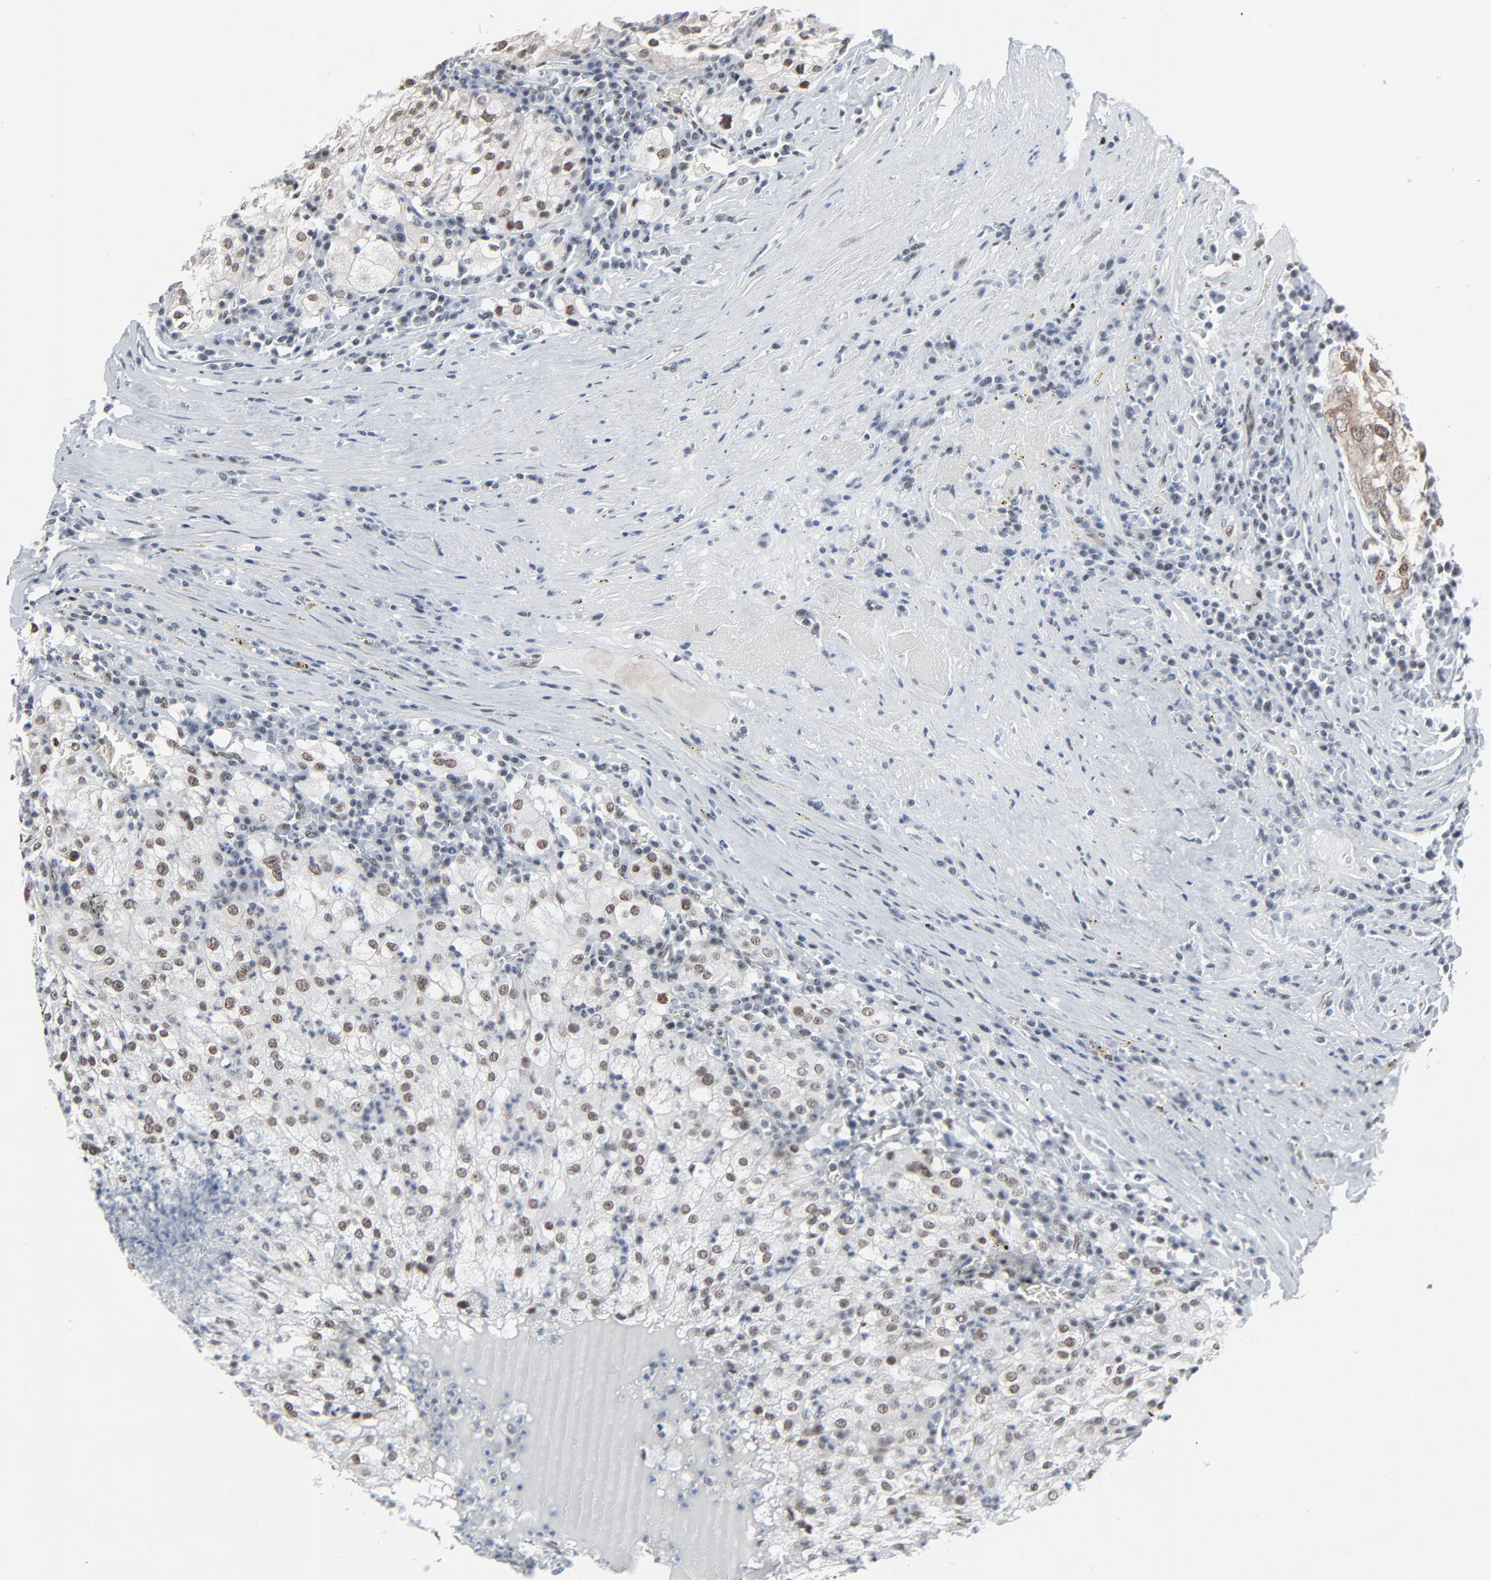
{"staining": {"intensity": "moderate", "quantity": ">75%", "location": "nuclear"}, "tissue": "renal cancer", "cell_type": "Tumor cells", "image_type": "cancer", "snomed": [{"axis": "morphology", "description": "Adenocarcinoma, NOS"}, {"axis": "topography", "description": "Kidney"}], "caption": "Protein analysis of adenocarcinoma (renal) tissue shows moderate nuclear staining in about >75% of tumor cells.", "gene": "FBXO28", "patient": {"sex": "male", "age": 59}}